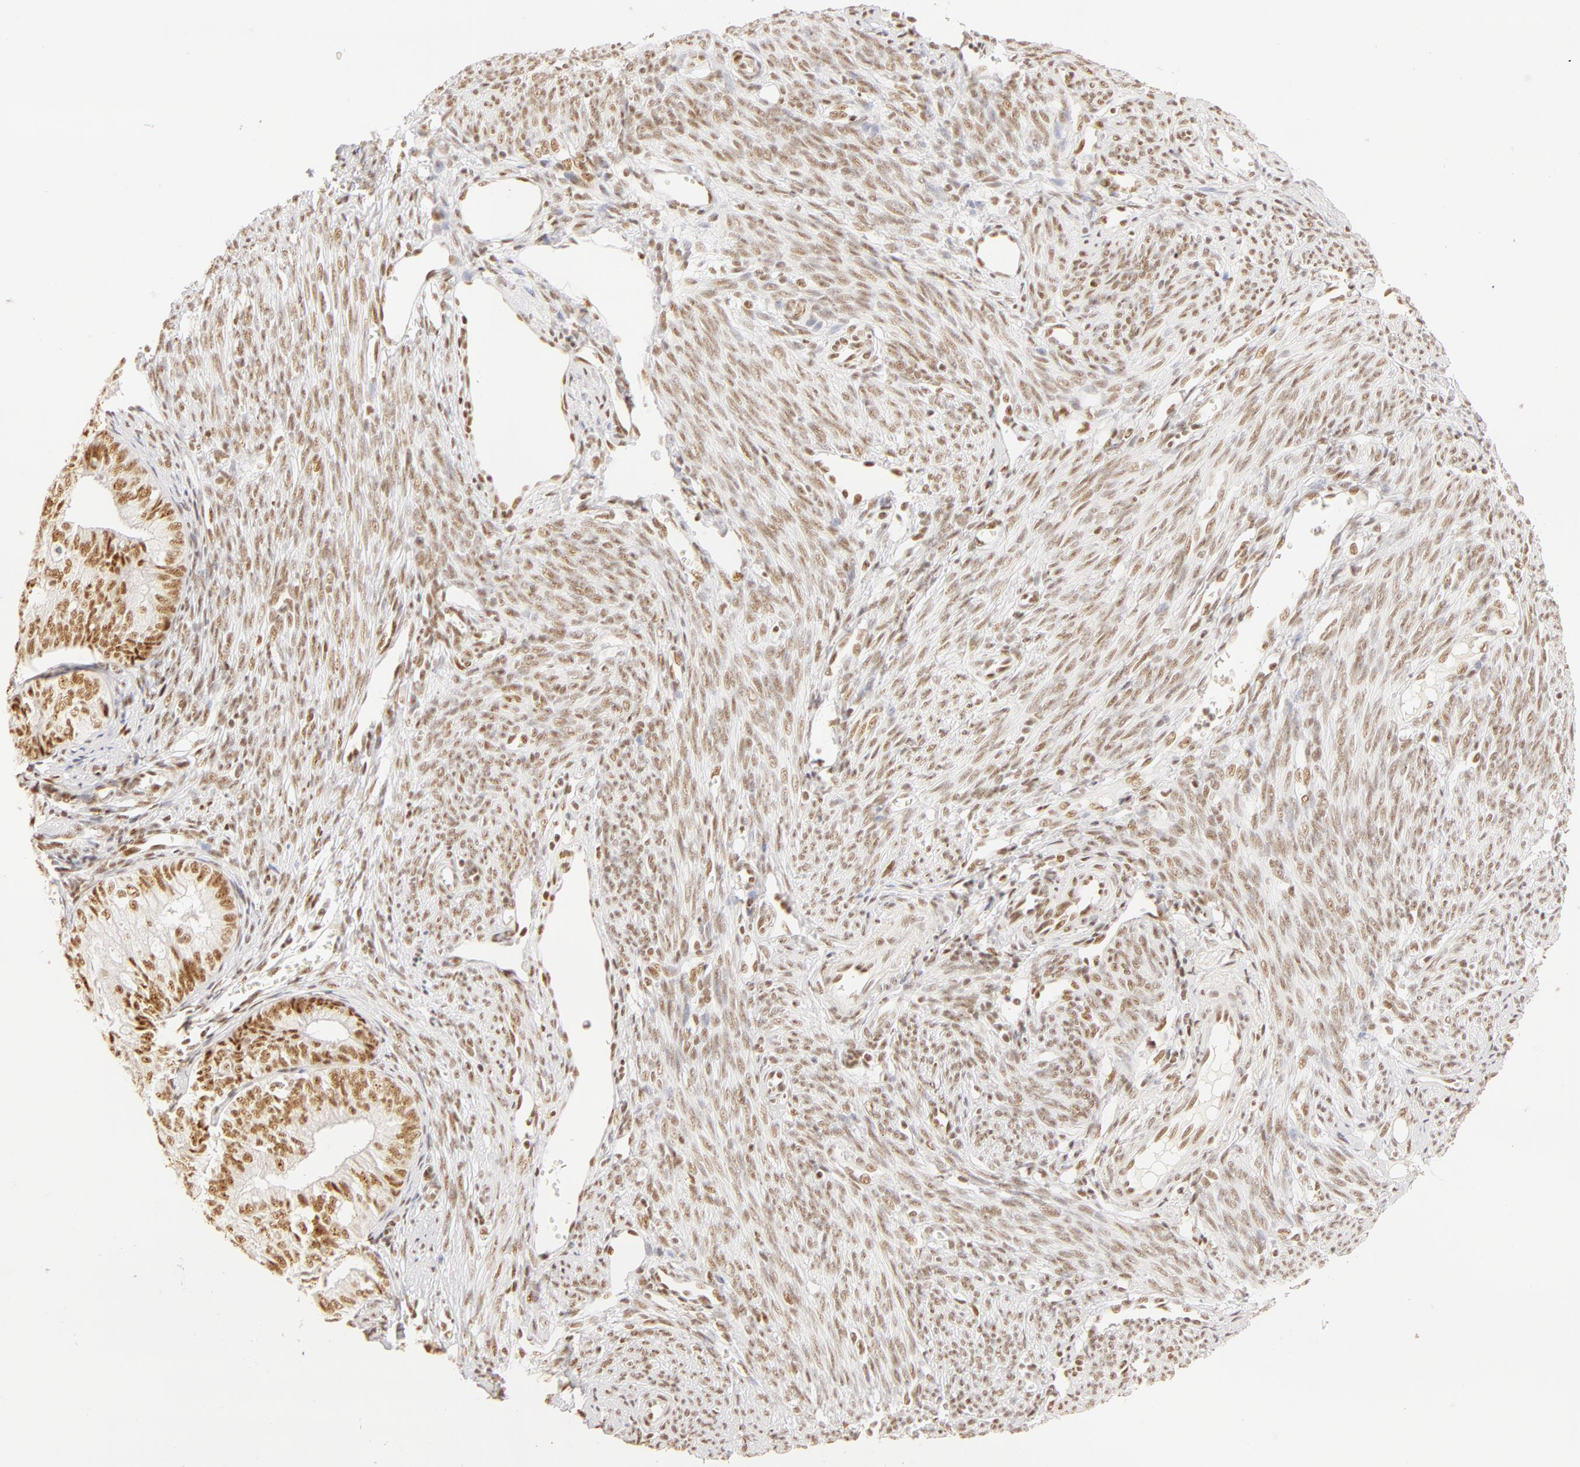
{"staining": {"intensity": "moderate", "quantity": ">75%", "location": "nuclear"}, "tissue": "endometrial cancer", "cell_type": "Tumor cells", "image_type": "cancer", "snomed": [{"axis": "morphology", "description": "Adenocarcinoma, NOS"}, {"axis": "topography", "description": "Endometrium"}], "caption": "This photomicrograph exhibits endometrial cancer stained with immunohistochemistry to label a protein in brown. The nuclear of tumor cells show moderate positivity for the protein. Nuclei are counter-stained blue.", "gene": "RBM39", "patient": {"sex": "female", "age": 66}}